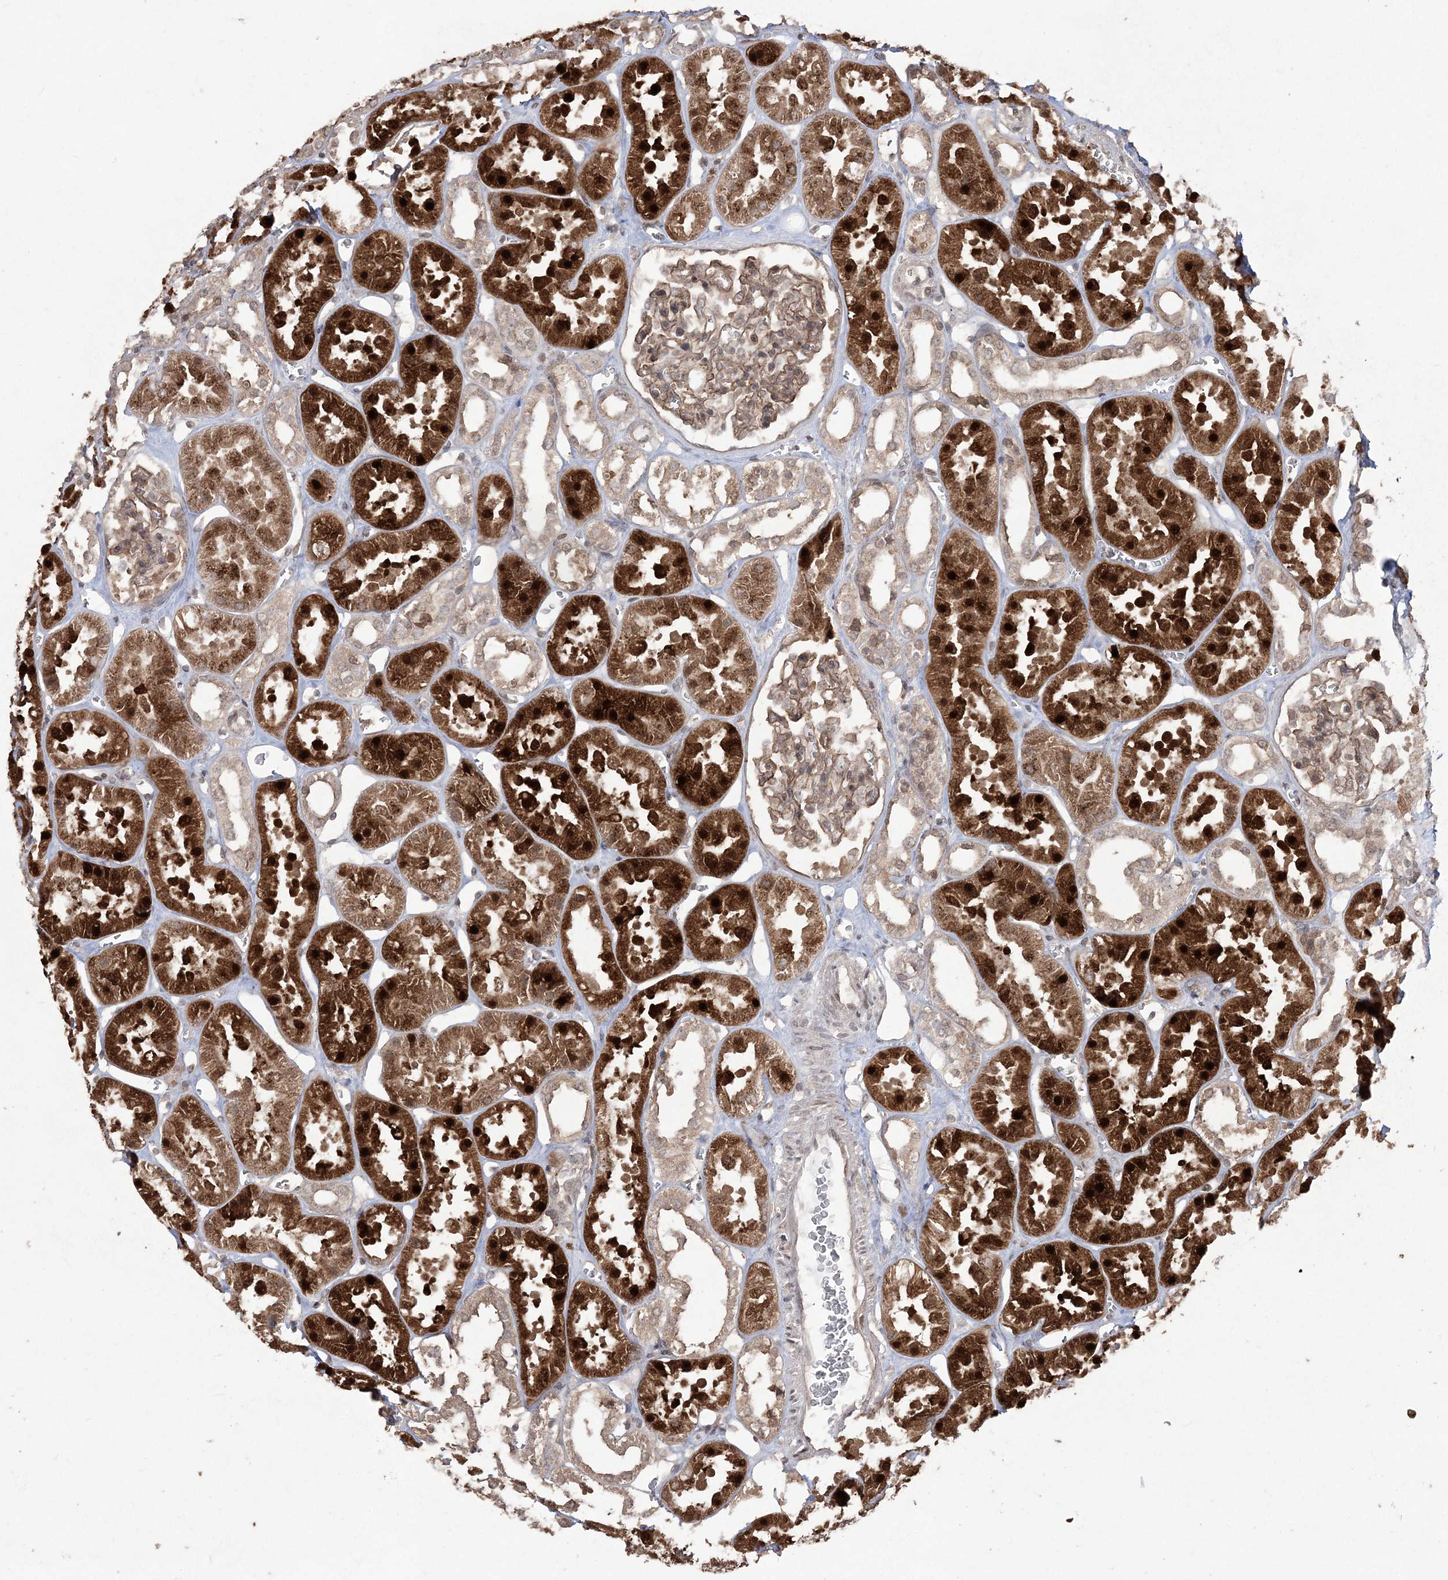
{"staining": {"intensity": "weak", "quantity": ">75%", "location": "cytoplasmic/membranous"}, "tissue": "kidney", "cell_type": "Cells in glomeruli", "image_type": "normal", "snomed": [{"axis": "morphology", "description": "Normal tissue, NOS"}, {"axis": "topography", "description": "Kidney"}], "caption": "Cells in glomeruli reveal low levels of weak cytoplasmic/membranous staining in about >75% of cells in unremarkable kidney. (Brightfield microscopy of DAB IHC at high magnification).", "gene": "EHHADH", "patient": {"sex": "female", "age": 41}}